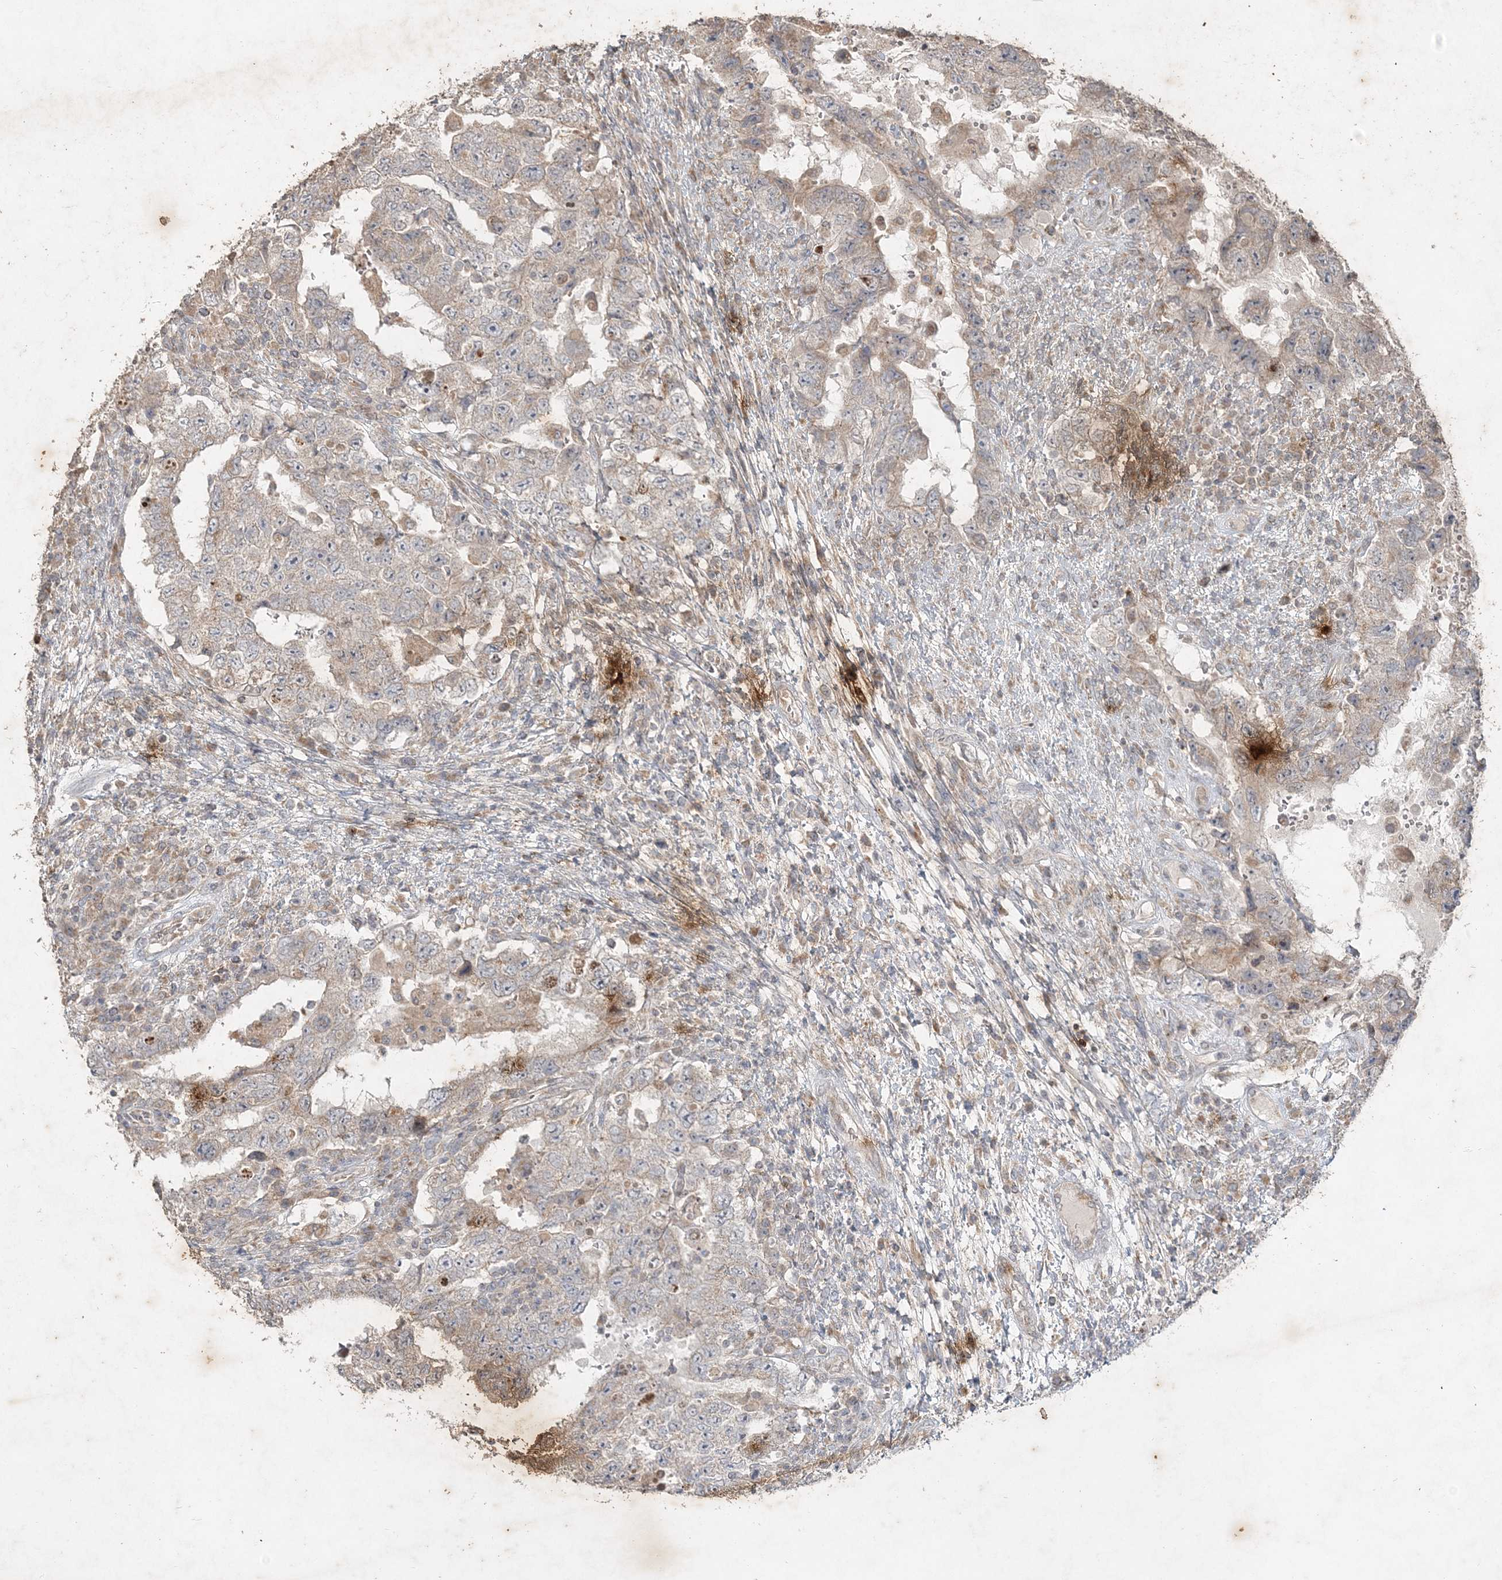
{"staining": {"intensity": "weak", "quantity": "<25%", "location": "cytoplasmic/membranous"}, "tissue": "testis cancer", "cell_type": "Tumor cells", "image_type": "cancer", "snomed": [{"axis": "morphology", "description": "Carcinoma, Embryonal, NOS"}, {"axis": "topography", "description": "Testis"}], "caption": "Embryonal carcinoma (testis) was stained to show a protein in brown. There is no significant expression in tumor cells. Brightfield microscopy of immunohistochemistry stained with DAB (brown) and hematoxylin (blue), captured at high magnification.", "gene": "RAB14", "patient": {"sex": "male", "age": 26}}